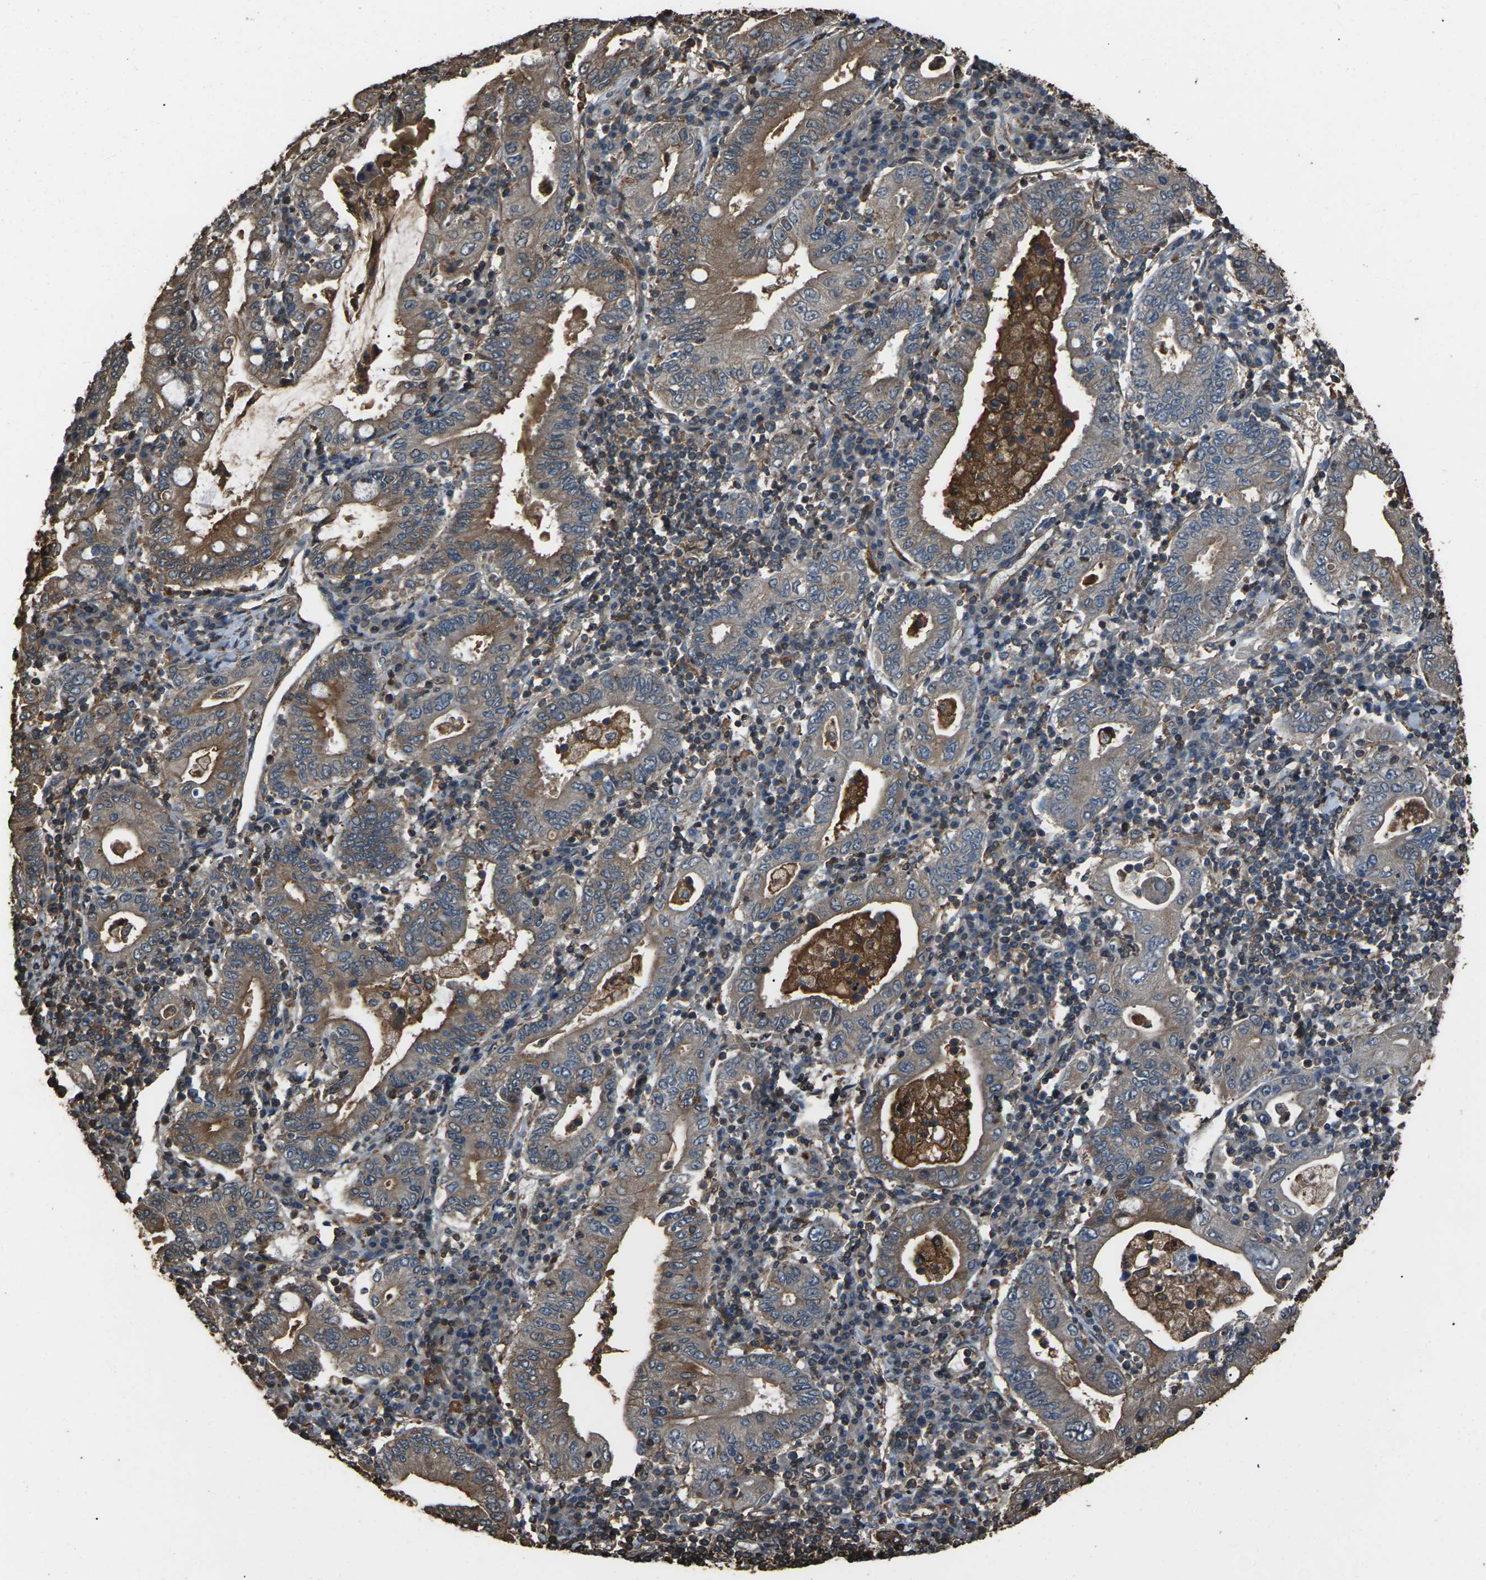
{"staining": {"intensity": "moderate", "quantity": "25%-75%", "location": "cytoplasmic/membranous"}, "tissue": "stomach cancer", "cell_type": "Tumor cells", "image_type": "cancer", "snomed": [{"axis": "morphology", "description": "Normal tissue, NOS"}, {"axis": "morphology", "description": "Adenocarcinoma, NOS"}, {"axis": "topography", "description": "Esophagus"}, {"axis": "topography", "description": "Stomach, upper"}, {"axis": "topography", "description": "Peripheral nerve tissue"}], "caption": "Brown immunohistochemical staining in stomach adenocarcinoma reveals moderate cytoplasmic/membranous expression in approximately 25%-75% of tumor cells. The staining is performed using DAB (3,3'-diaminobenzidine) brown chromogen to label protein expression. The nuclei are counter-stained blue using hematoxylin.", "gene": "DHPS", "patient": {"sex": "male", "age": 62}}